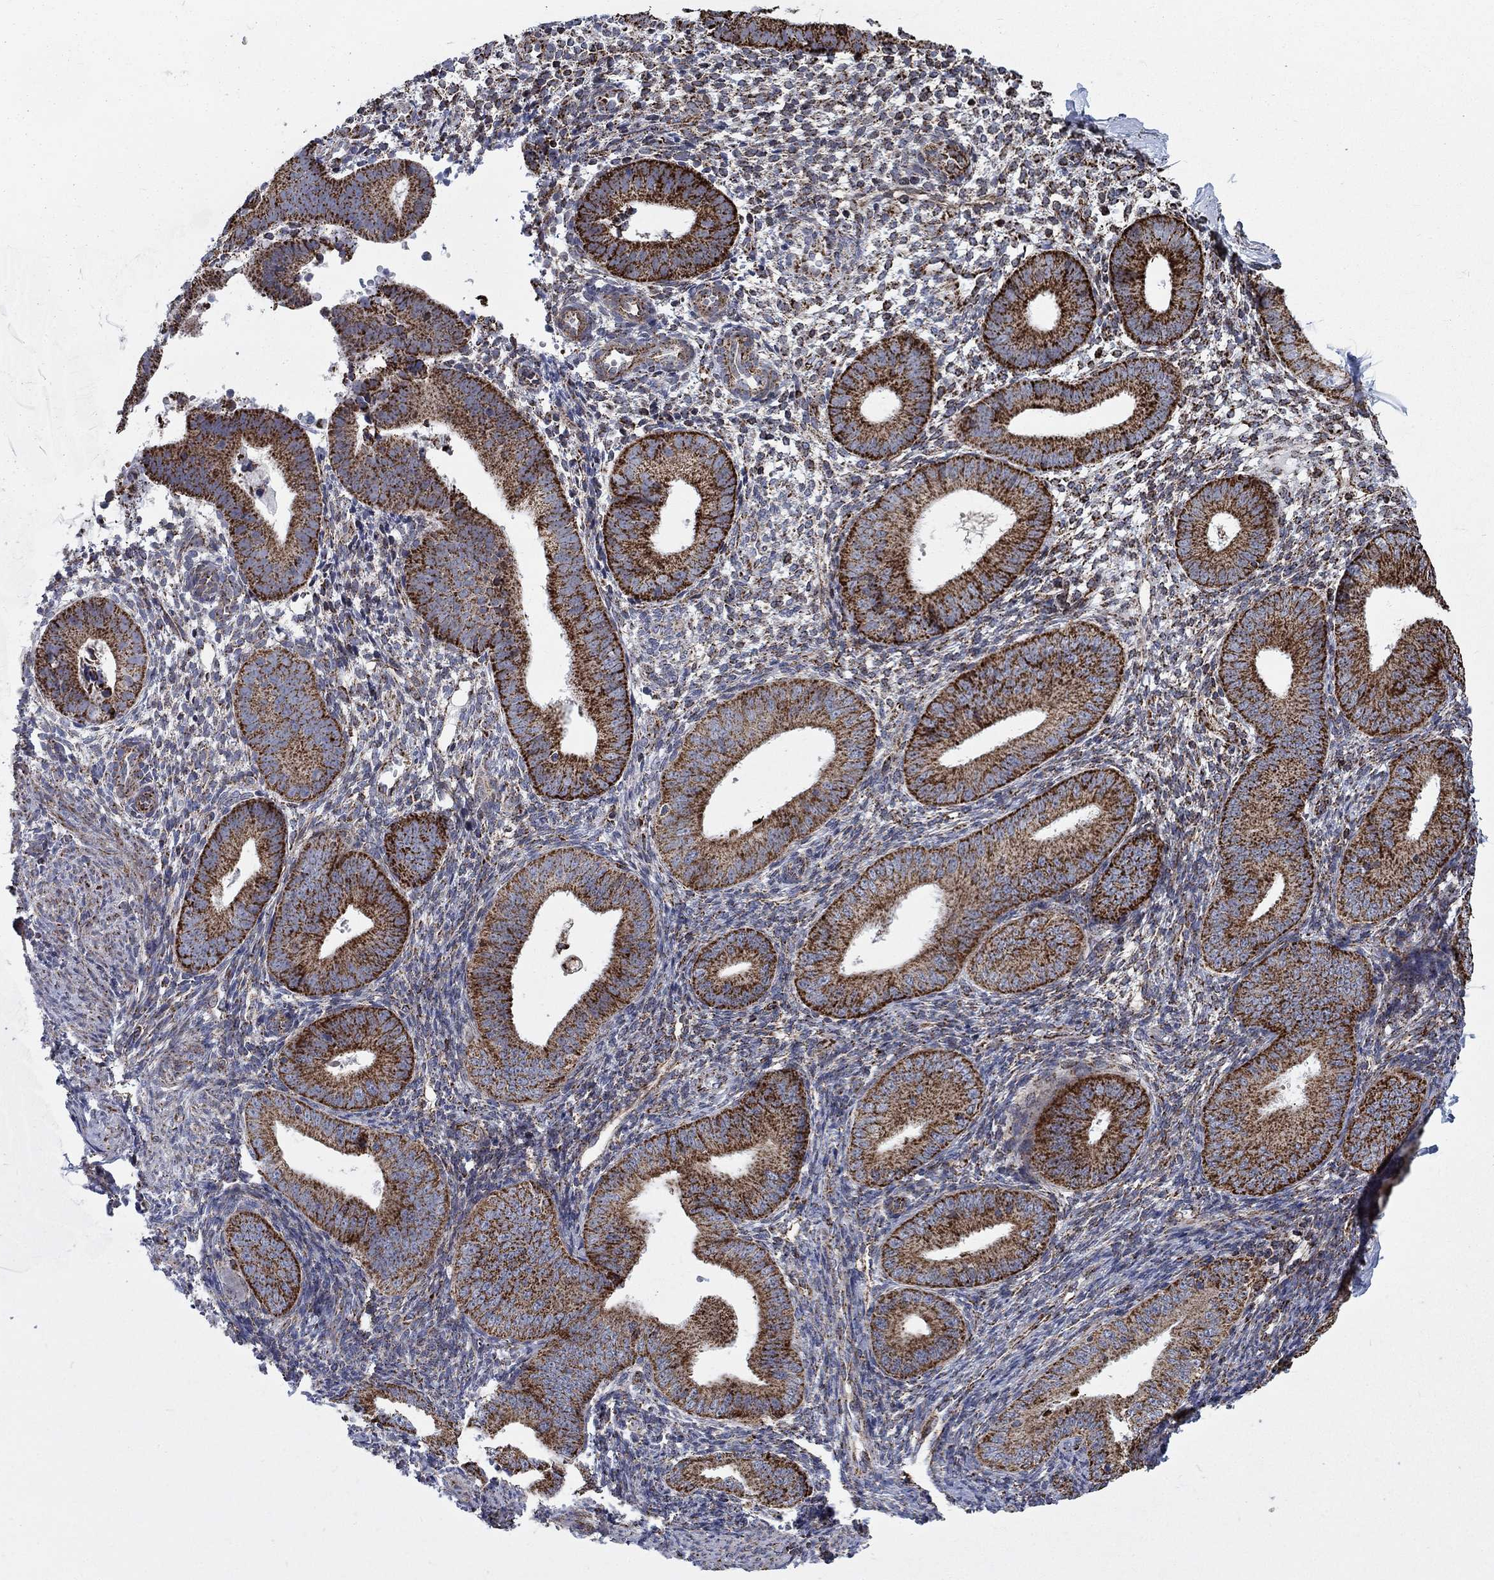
{"staining": {"intensity": "strong", "quantity": "<25%", "location": "cytoplasmic/membranous"}, "tissue": "endometrium", "cell_type": "Cells in endometrial stroma", "image_type": "normal", "snomed": [{"axis": "morphology", "description": "Normal tissue, NOS"}, {"axis": "topography", "description": "Endometrium"}], "caption": "A brown stain highlights strong cytoplasmic/membranous positivity of a protein in cells in endometrial stroma of normal human endometrium. Using DAB (brown) and hematoxylin (blue) stains, captured at high magnification using brightfield microscopy.", "gene": "MOAP1", "patient": {"sex": "female", "age": 39}}